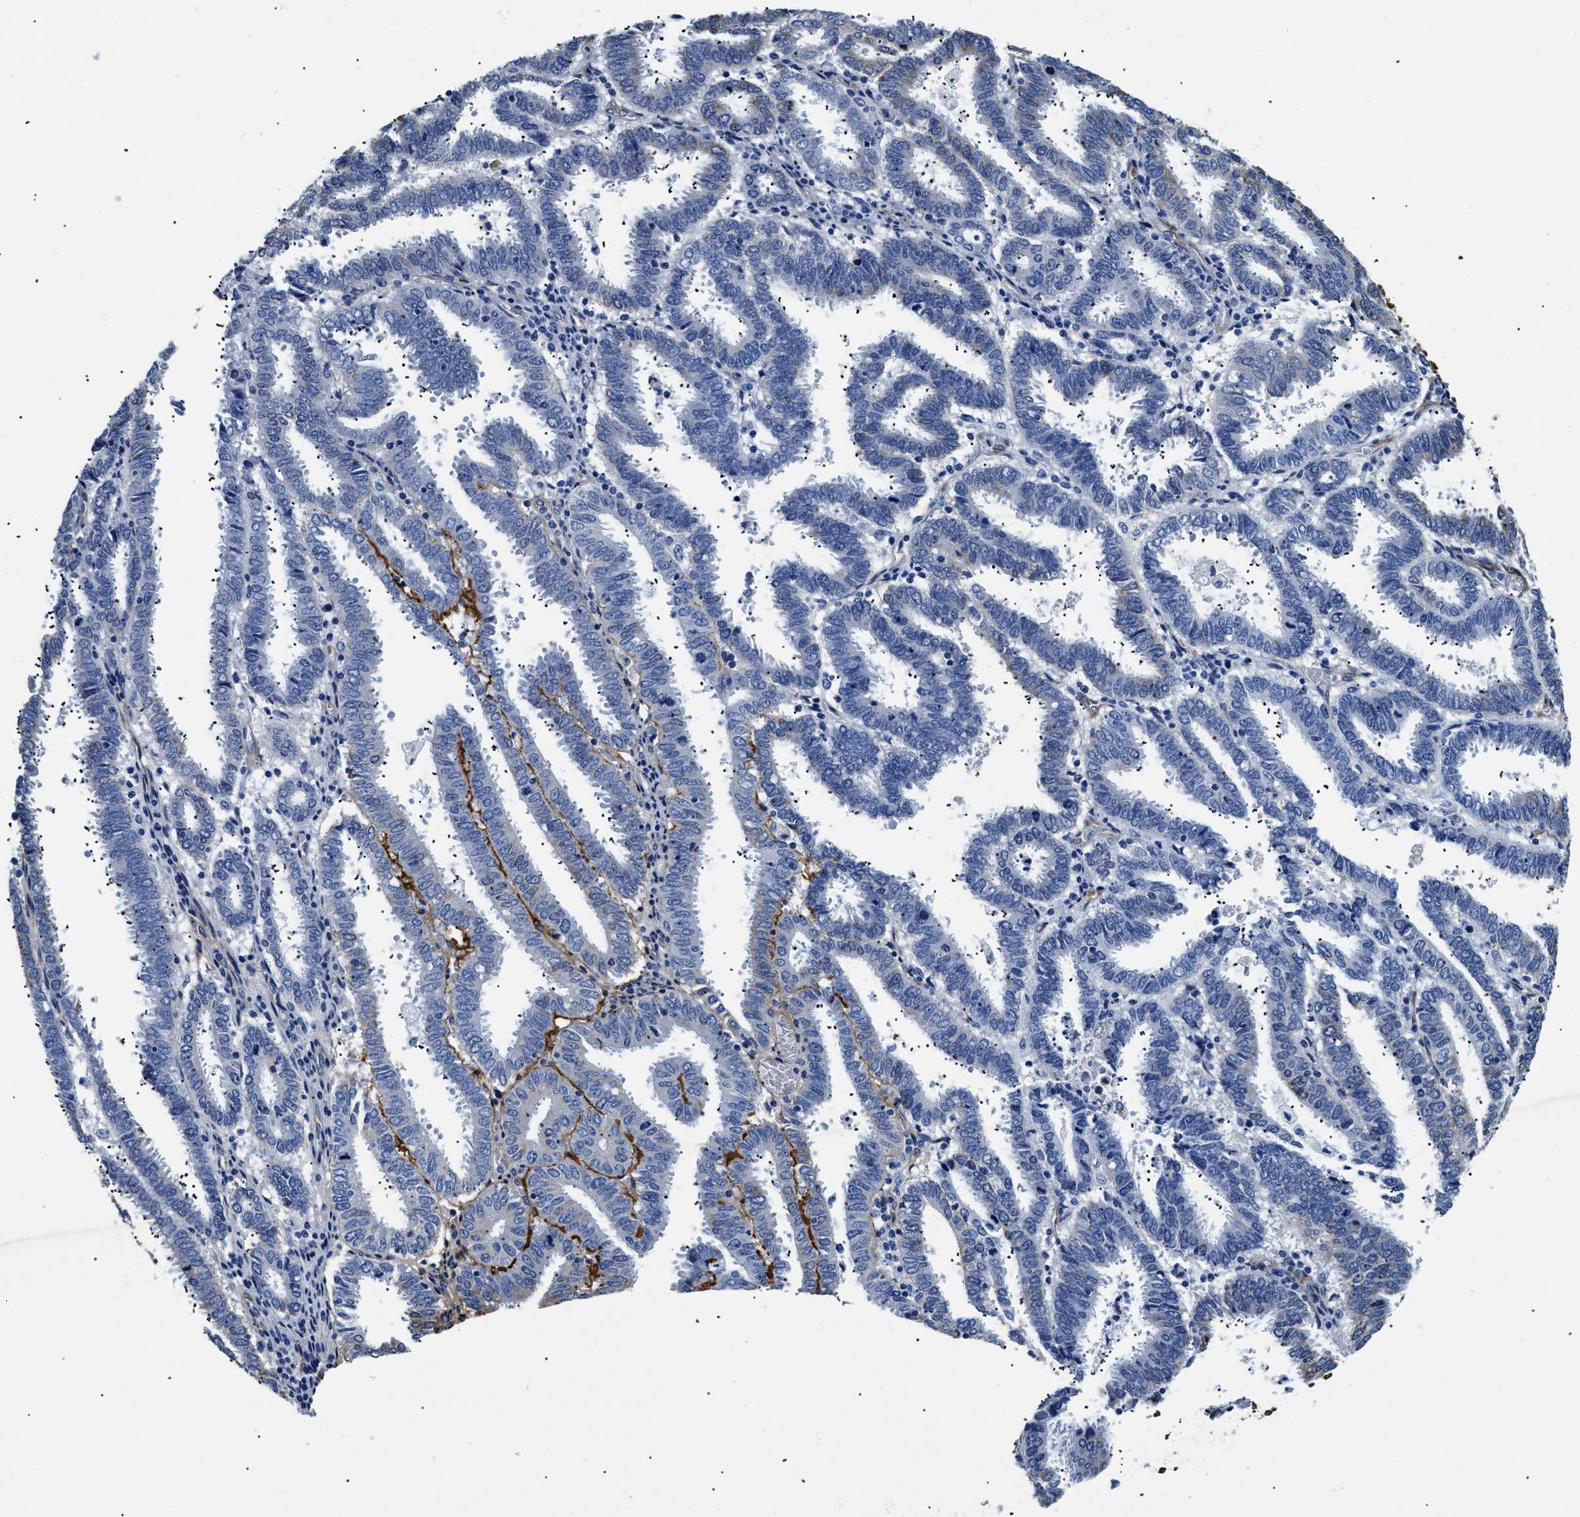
{"staining": {"intensity": "negative", "quantity": "none", "location": "none"}, "tissue": "endometrial cancer", "cell_type": "Tumor cells", "image_type": "cancer", "snomed": [{"axis": "morphology", "description": "Adenocarcinoma, NOS"}, {"axis": "topography", "description": "Uterus"}], "caption": "DAB immunohistochemical staining of human endometrial cancer (adenocarcinoma) reveals no significant positivity in tumor cells.", "gene": "LAMA3", "patient": {"sex": "female", "age": 83}}